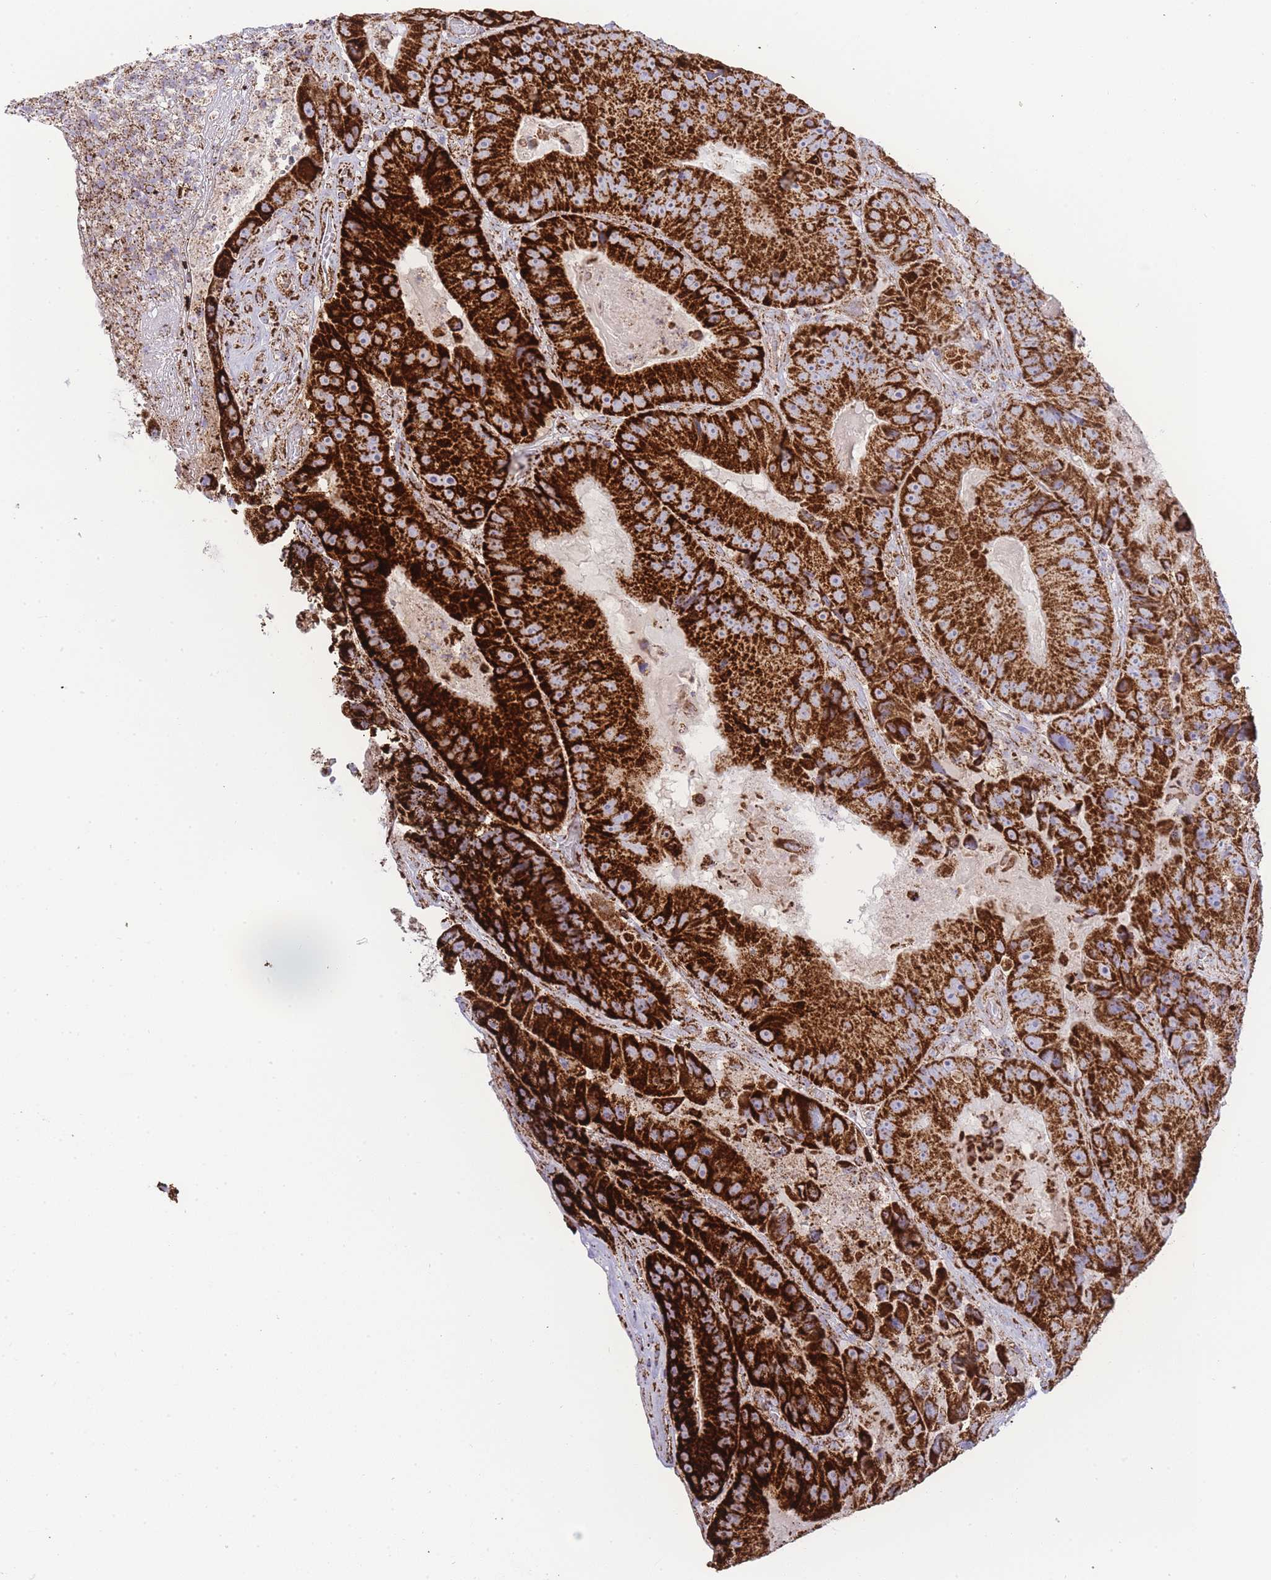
{"staining": {"intensity": "strong", "quantity": ">75%", "location": "cytoplasmic/membranous"}, "tissue": "colorectal cancer", "cell_type": "Tumor cells", "image_type": "cancer", "snomed": [{"axis": "morphology", "description": "Adenocarcinoma, NOS"}, {"axis": "topography", "description": "Colon"}], "caption": "IHC photomicrograph of neoplastic tissue: colorectal adenocarcinoma stained using immunohistochemistry (IHC) exhibits high levels of strong protein expression localized specifically in the cytoplasmic/membranous of tumor cells, appearing as a cytoplasmic/membranous brown color.", "gene": "GSTM1", "patient": {"sex": "female", "age": 86}}